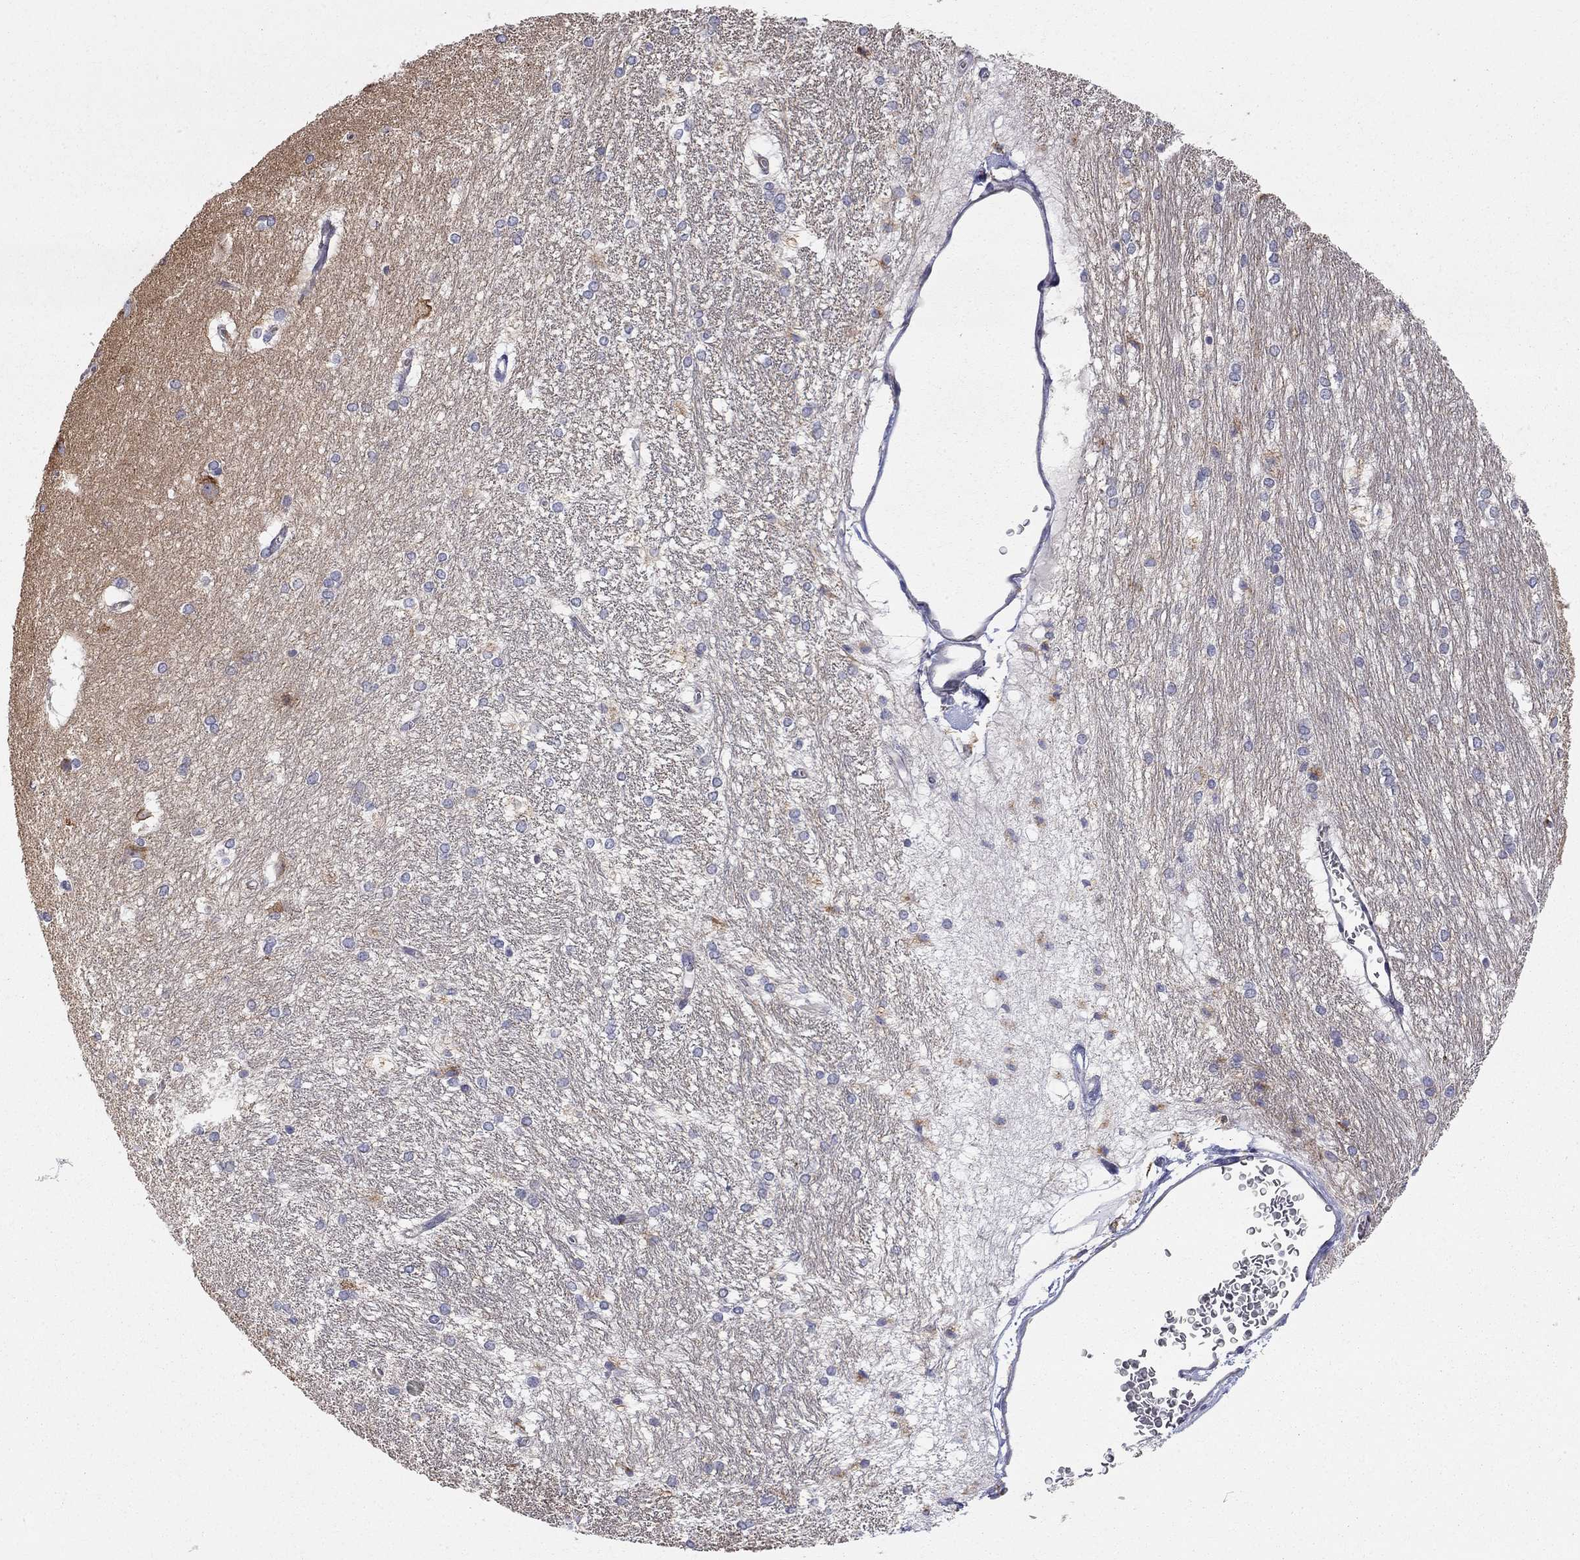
{"staining": {"intensity": "moderate", "quantity": "<25%", "location": "cytoplasmic/membranous"}, "tissue": "hippocampus", "cell_type": "Glial cells", "image_type": "normal", "snomed": [{"axis": "morphology", "description": "Normal tissue, NOS"}, {"axis": "topography", "description": "Cerebral cortex"}, {"axis": "topography", "description": "Hippocampus"}], "caption": "Hippocampus stained with immunohistochemistry displays moderate cytoplasmic/membranous staining in approximately <25% of glial cells.", "gene": "CASTOR1", "patient": {"sex": "female", "age": 19}}